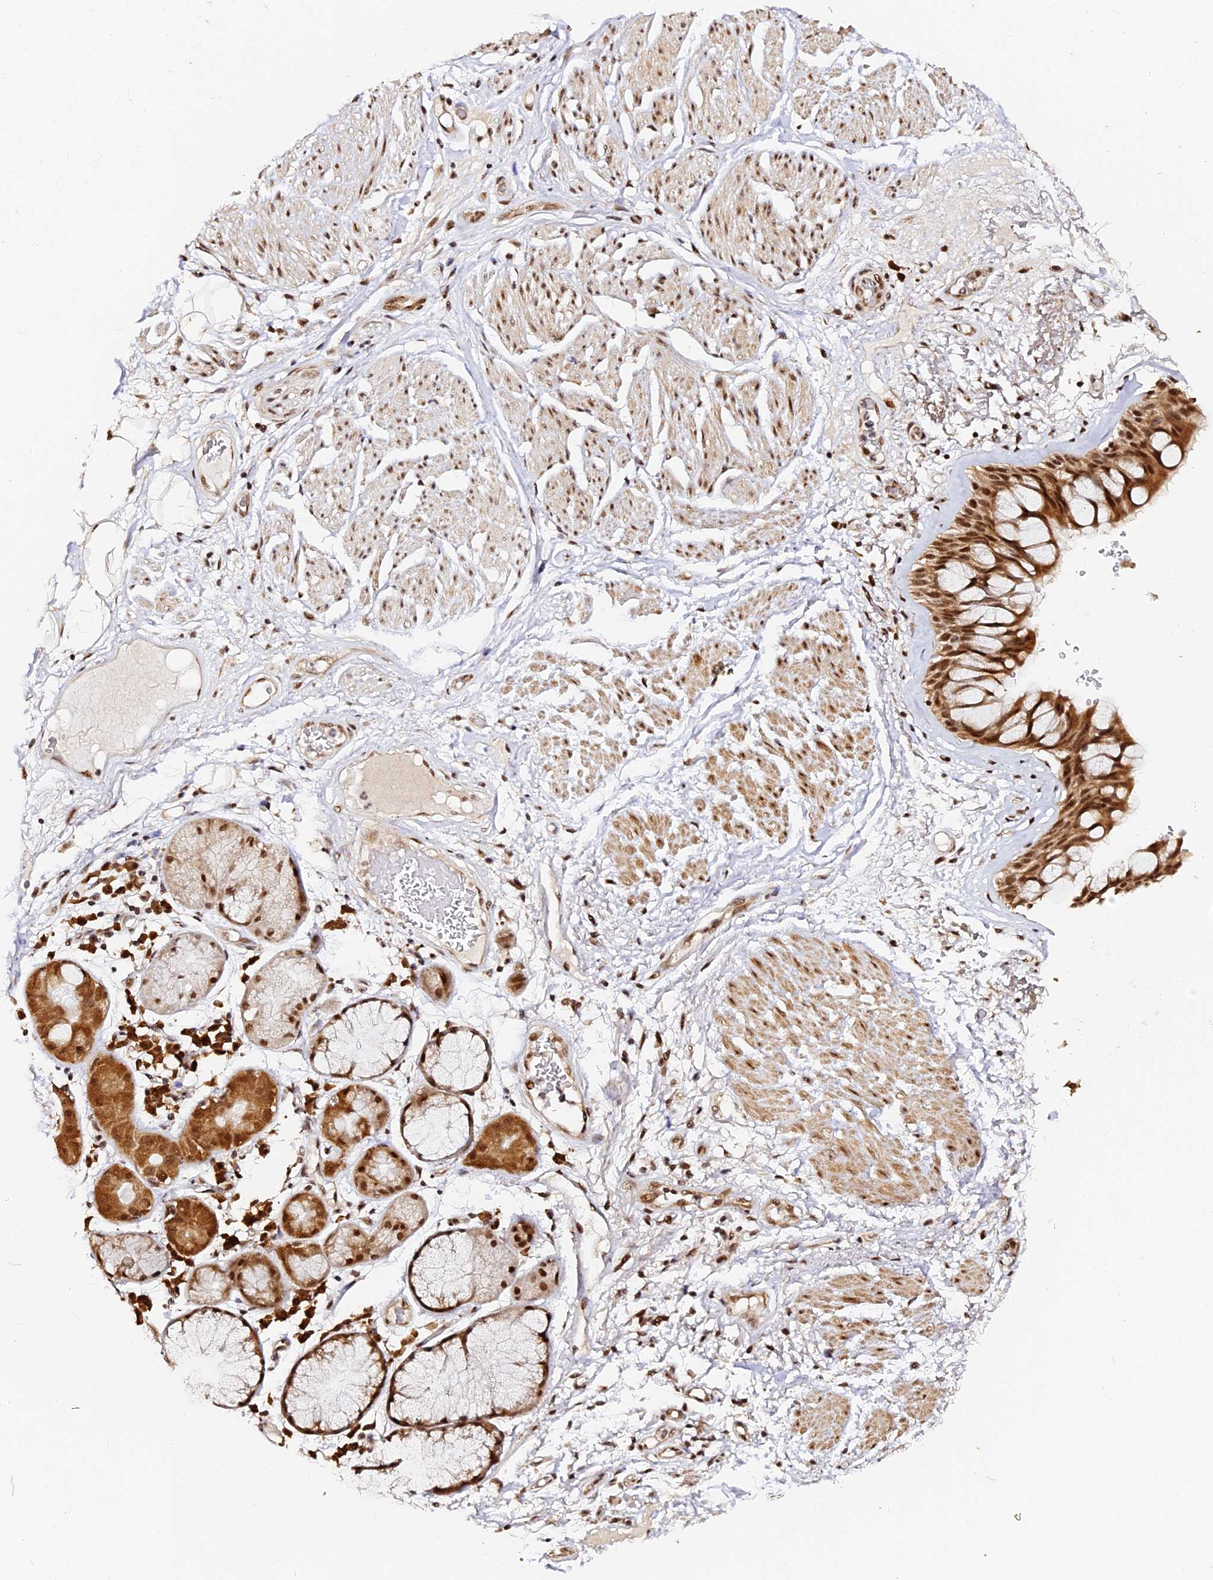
{"staining": {"intensity": "strong", "quantity": ">75%", "location": "nuclear"}, "tissue": "adipose tissue", "cell_type": "Adipocytes", "image_type": "normal", "snomed": [{"axis": "morphology", "description": "Normal tissue, NOS"}, {"axis": "topography", "description": "Bronchus"}], "caption": "DAB immunohistochemical staining of benign human adipose tissue displays strong nuclear protein positivity in about >75% of adipocytes. The staining was performed using DAB (3,3'-diaminobenzidine), with brown indicating positive protein expression. Nuclei are stained blue with hematoxylin.", "gene": "MCRS1", "patient": {"sex": "male", "age": 66}}